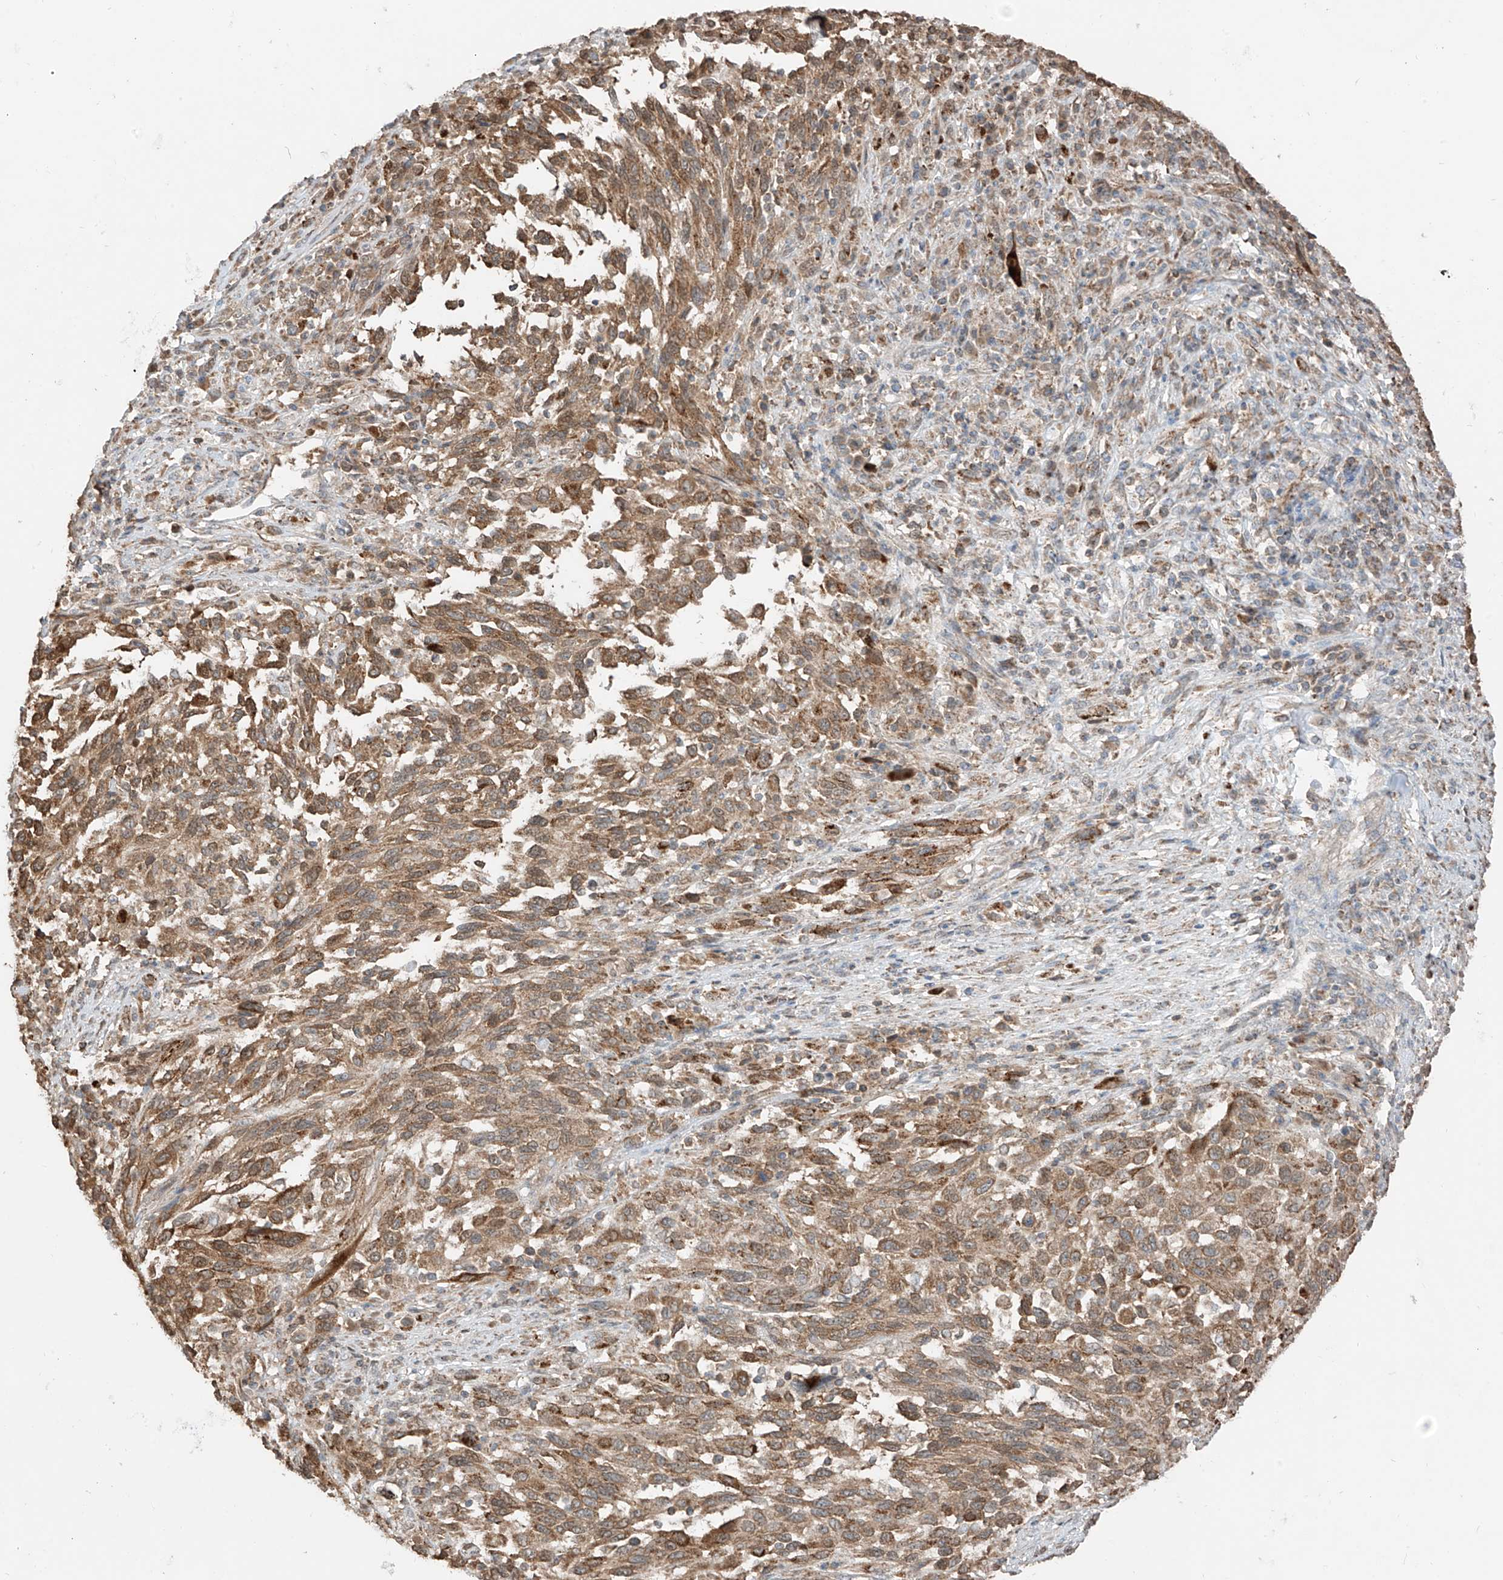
{"staining": {"intensity": "moderate", "quantity": ">75%", "location": "cytoplasmic/membranous"}, "tissue": "melanoma", "cell_type": "Tumor cells", "image_type": "cancer", "snomed": [{"axis": "morphology", "description": "Malignant melanoma, Metastatic site"}, {"axis": "topography", "description": "Lymph node"}], "caption": "This is a photomicrograph of IHC staining of malignant melanoma (metastatic site), which shows moderate positivity in the cytoplasmic/membranous of tumor cells.", "gene": "ETHE1", "patient": {"sex": "male", "age": 61}}